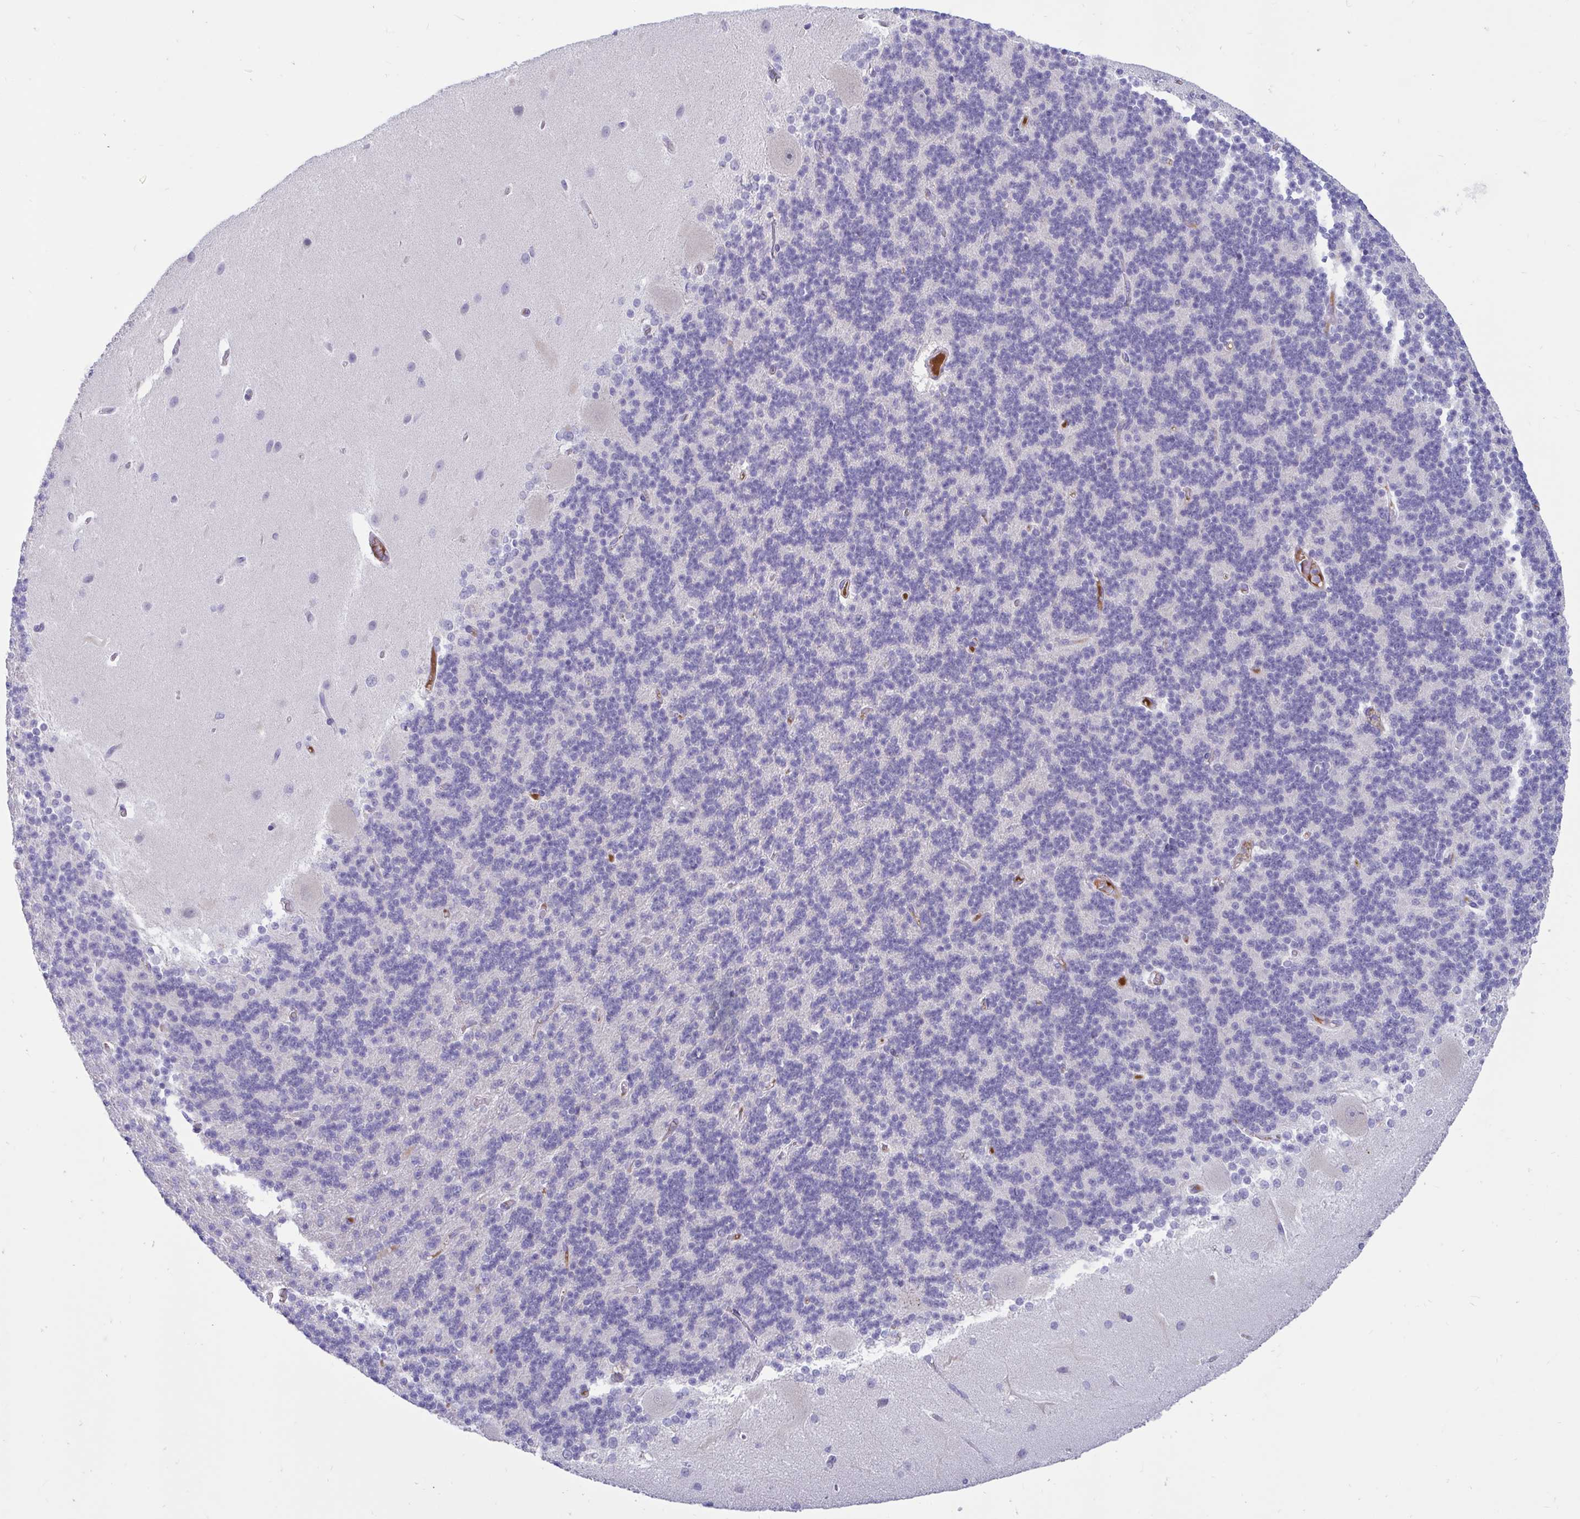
{"staining": {"intensity": "negative", "quantity": "none", "location": "none"}, "tissue": "cerebellum", "cell_type": "Cells in granular layer", "image_type": "normal", "snomed": [{"axis": "morphology", "description": "Normal tissue, NOS"}, {"axis": "topography", "description": "Cerebellum"}], "caption": "High magnification brightfield microscopy of benign cerebellum stained with DAB (brown) and counterstained with hematoxylin (blue): cells in granular layer show no significant expression. (Stains: DAB IHC with hematoxylin counter stain, Microscopy: brightfield microscopy at high magnification).", "gene": "FAM219B", "patient": {"sex": "female", "age": 54}}